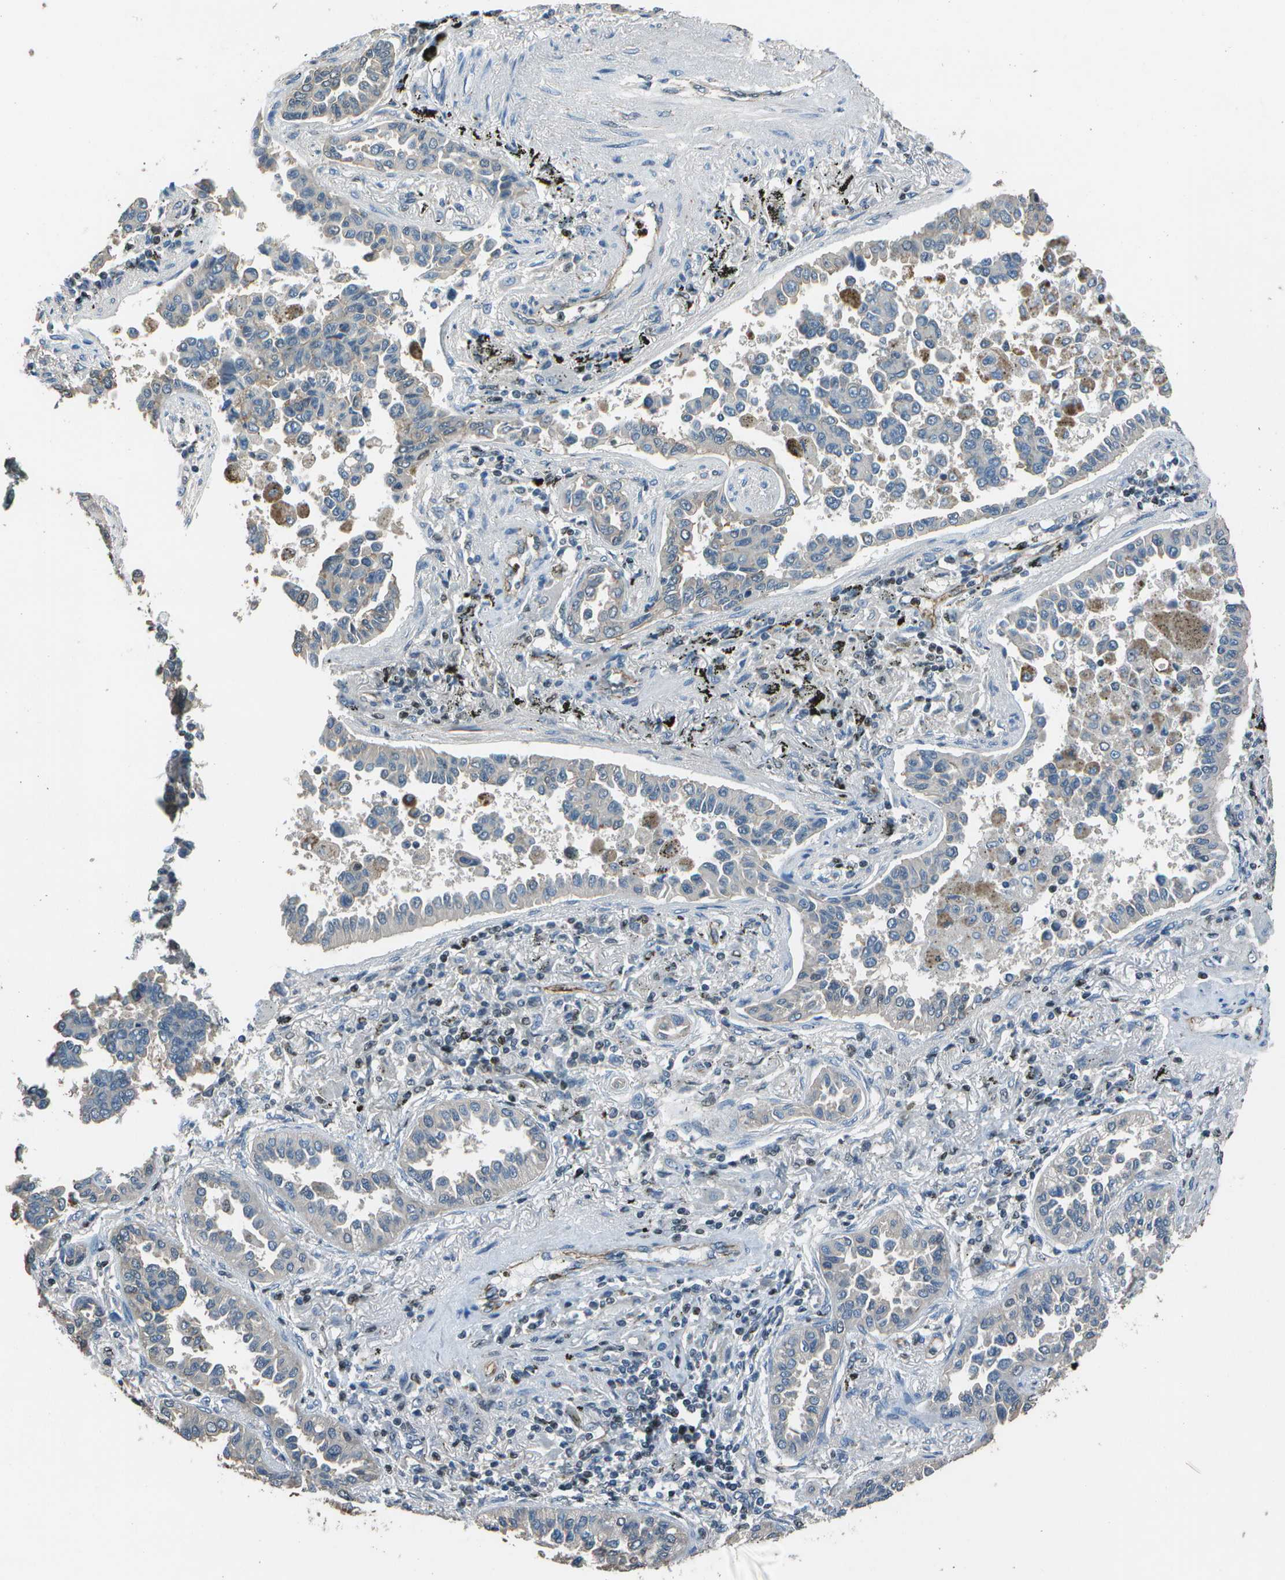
{"staining": {"intensity": "negative", "quantity": "none", "location": "none"}, "tissue": "lung cancer", "cell_type": "Tumor cells", "image_type": "cancer", "snomed": [{"axis": "morphology", "description": "Normal tissue, NOS"}, {"axis": "morphology", "description": "Adenocarcinoma, NOS"}, {"axis": "topography", "description": "Lung"}], "caption": "IHC micrograph of human lung cancer (adenocarcinoma) stained for a protein (brown), which demonstrates no staining in tumor cells.", "gene": "PDLIM1", "patient": {"sex": "male", "age": 59}}